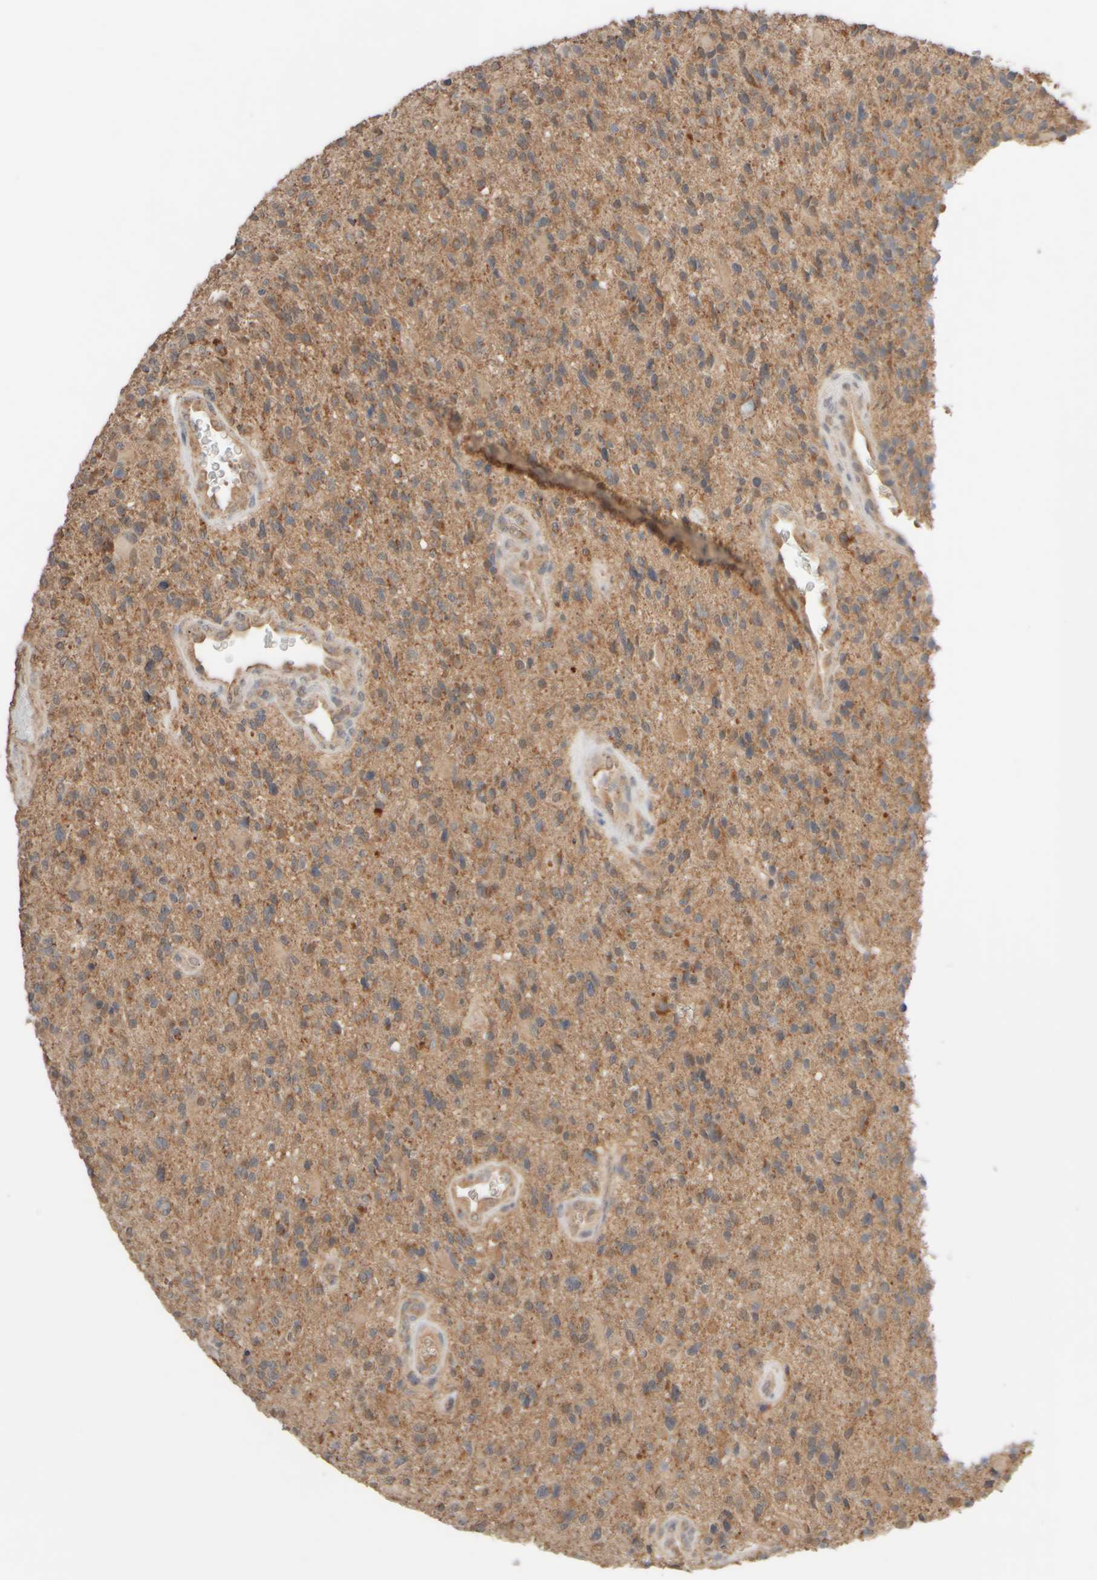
{"staining": {"intensity": "weak", "quantity": ">75%", "location": "cytoplasmic/membranous"}, "tissue": "glioma", "cell_type": "Tumor cells", "image_type": "cancer", "snomed": [{"axis": "morphology", "description": "Glioma, malignant, High grade"}, {"axis": "topography", "description": "Brain"}], "caption": "Tumor cells display low levels of weak cytoplasmic/membranous positivity in about >75% of cells in human glioma.", "gene": "EIF2B3", "patient": {"sex": "male", "age": 72}}